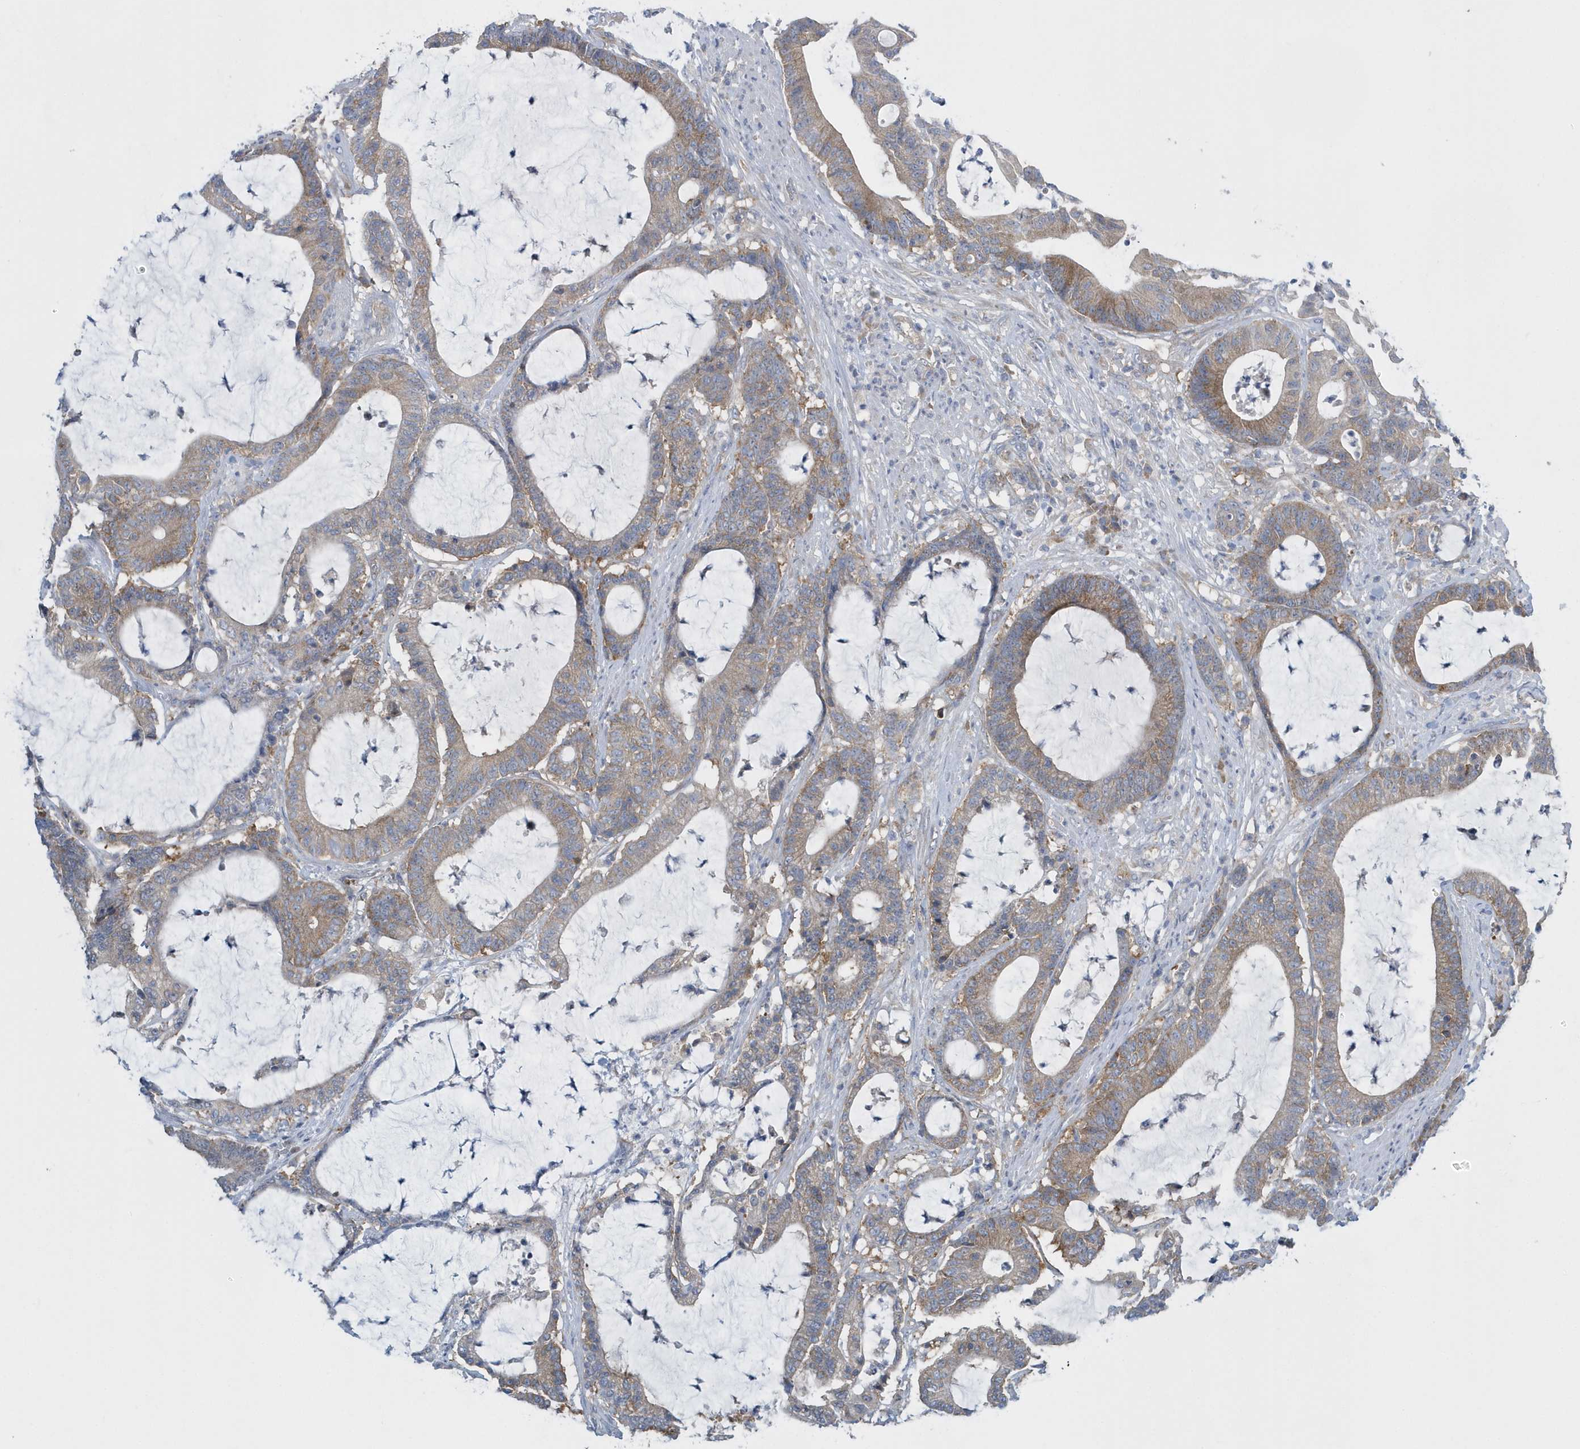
{"staining": {"intensity": "weak", "quantity": ">75%", "location": "cytoplasmic/membranous"}, "tissue": "colorectal cancer", "cell_type": "Tumor cells", "image_type": "cancer", "snomed": [{"axis": "morphology", "description": "Adenocarcinoma, NOS"}, {"axis": "topography", "description": "Colon"}], "caption": "A brown stain labels weak cytoplasmic/membranous staining of a protein in adenocarcinoma (colorectal) tumor cells. (DAB IHC, brown staining for protein, blue staining for nuclei).", "gene": "EIF3C", "patient": {"sex": "female", "age": 84}}